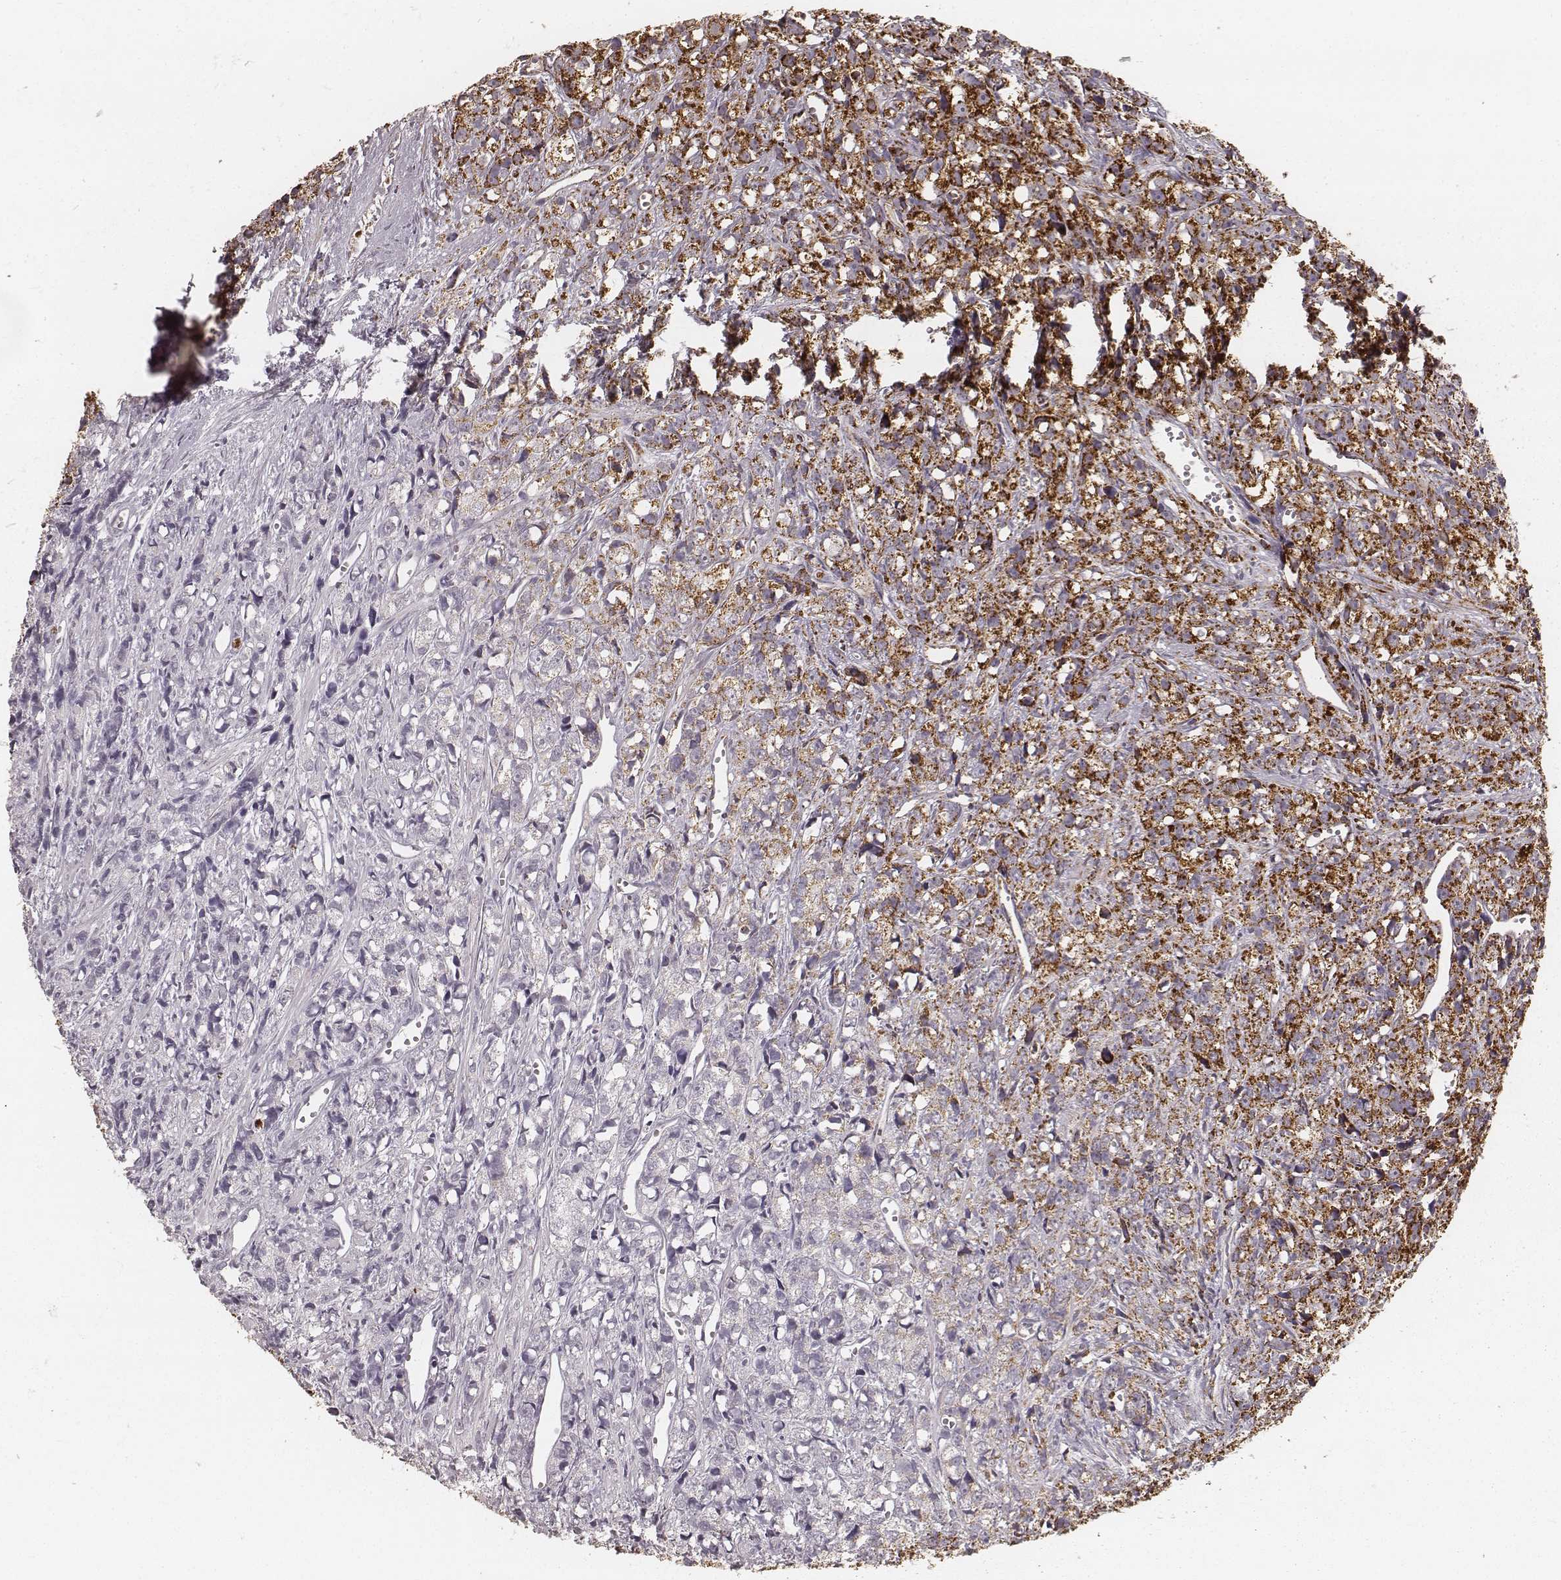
{"staining": {"intensity": "strong", "quantity": ">75%", "location": "cytoplasmic/membranous"}, "tissue": "prostate cancer", "cell_type": "Tumor cells", "image_type": "cancer", "snomed": [{"axis": "morphology", "description": "Adenocarcinoma, High grade"}, {"axis": "topography", "description": "Prostate"}], "caption": "A histopathology image showing strong cytoplasmic/membranous expression in approximately >75% of tumor cells in prostate cancer (high-grade adenocarcinoma), as visualized by brown immunohistochemical staining.", "gene": "CS", "patient": {"sex": "male", "age": 77}}